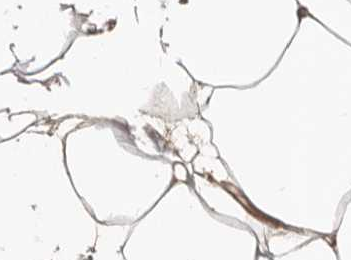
{"staining": {"intensity": "moderate", "quantity": ">75%", "location": "cytoplasmic/membranous"}, "tissue": "adipose tissue", "cell_type": "Adipocytes", "image_type": "normal", "snomed": [{"axis": "morphology", "description": "Normal tissue, NOS"}, {"axis": "topography", "description": "Breast"}], "caption": "Adipose tissue stained with DAB (3,3'-diaminobenzidine) immunohistochemistry (IHC) shows medium levels of moderate cytoplasmic/membranous positivity in approximately >75% of adipocytes. (DAB (3,3'-diaminobenzidine) IHC, brown staining for protein, blue staining for nuclei).", "gene": "DNAJB4", "patient": {"sex": "female", "age": 23}}